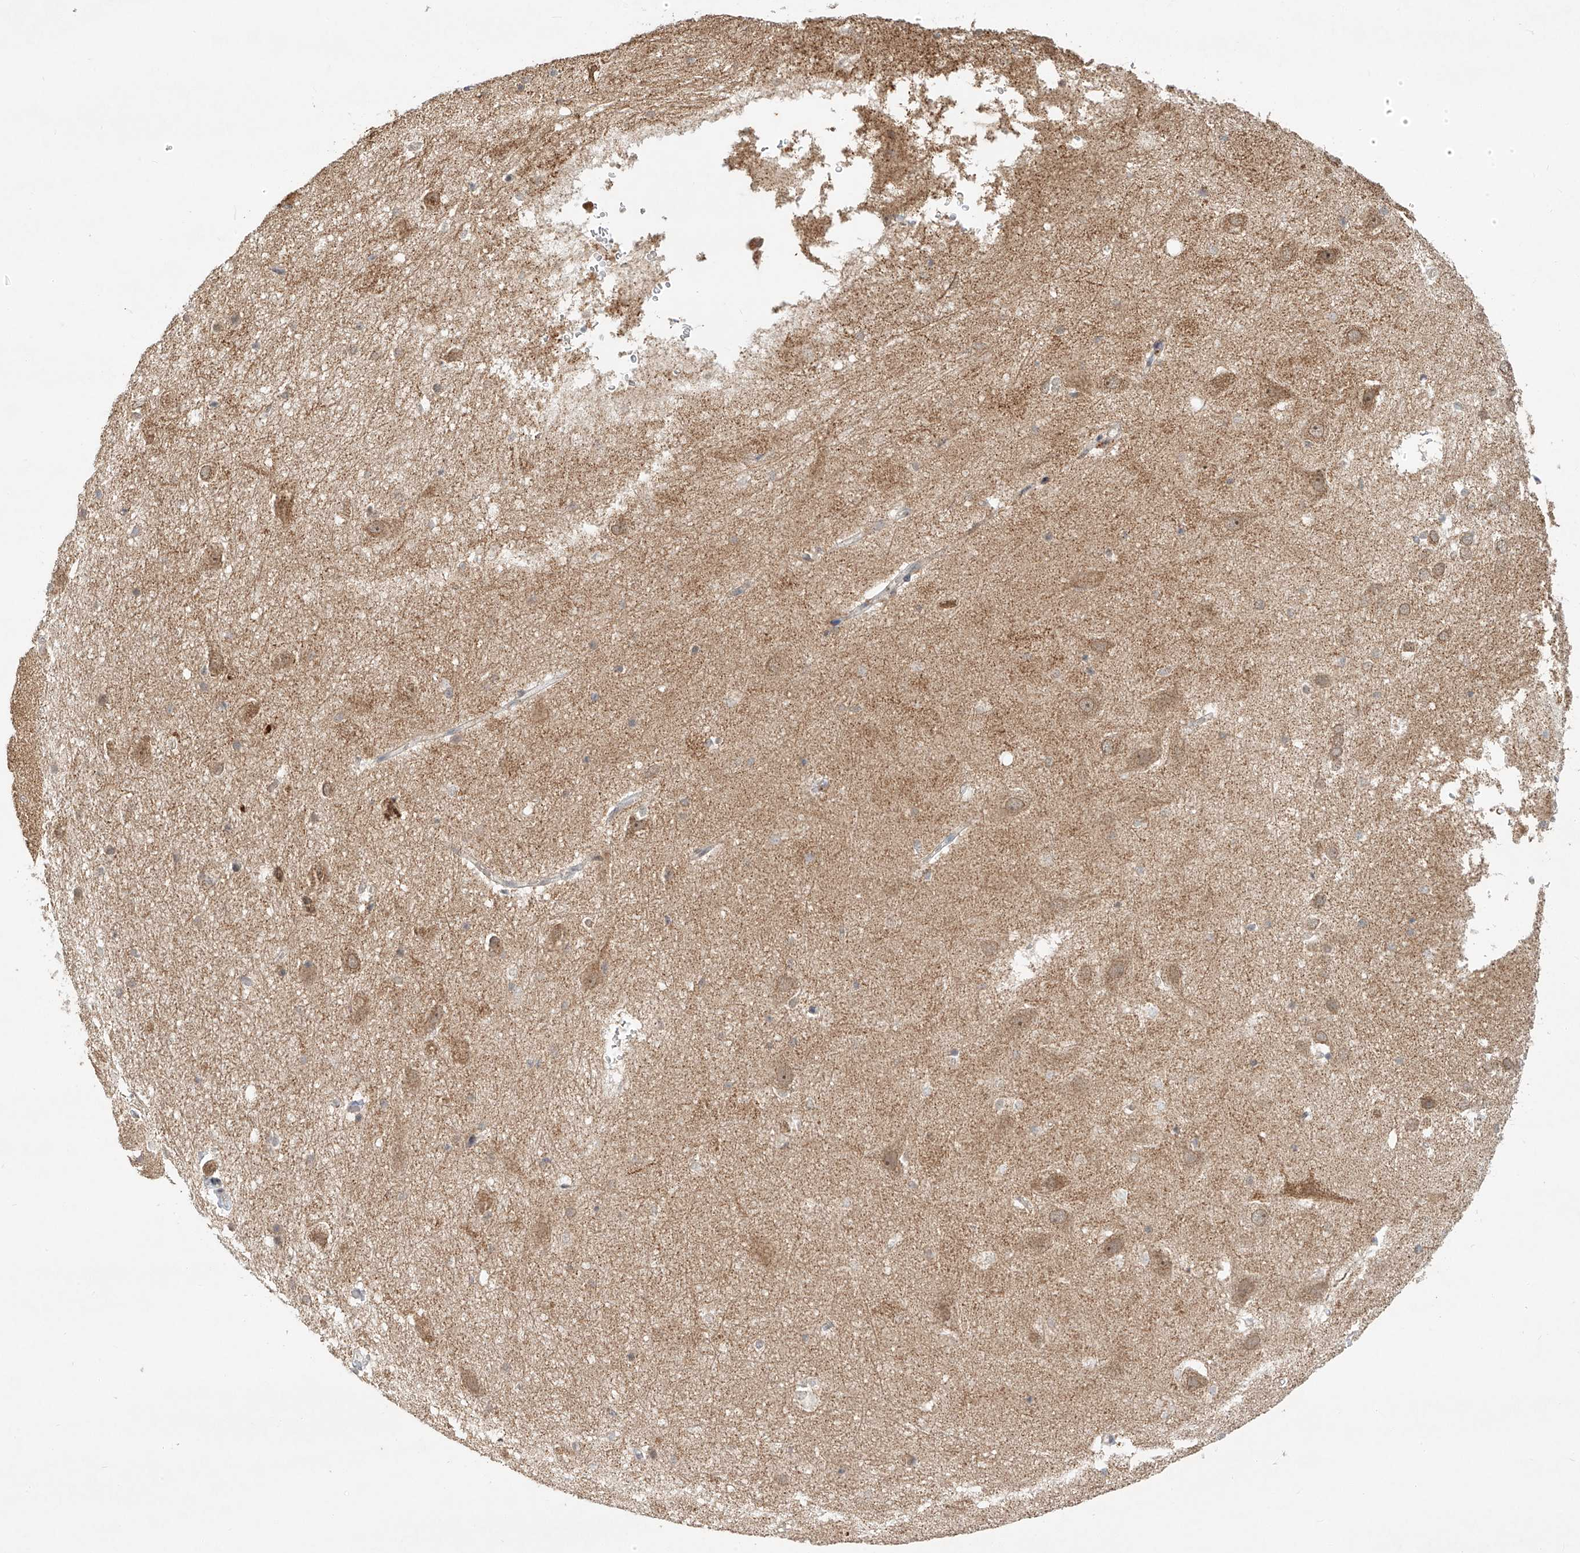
{"staining": {"intensity": "weak", "quantity": "<25%", "location": "cytoplasmic/membranous"}, "tissue": "hippocampus", "cell_type": "Glial cells", "image_type": "normal", "snomed": [{"axis": "morphology", "description": "Normal tissue, NOS"}, {"axis": "topography", "description": "Hippocampus"}], "caption": "An IHC image of unremarkable hippocampus is shown. There is no staining in glial cells of hippocampus. (Immunohistochemistry (ihc), brightfield microscopy, high magnification).", "gene": "SYTL3", "patient": {"sex": "female", "age": 52}}